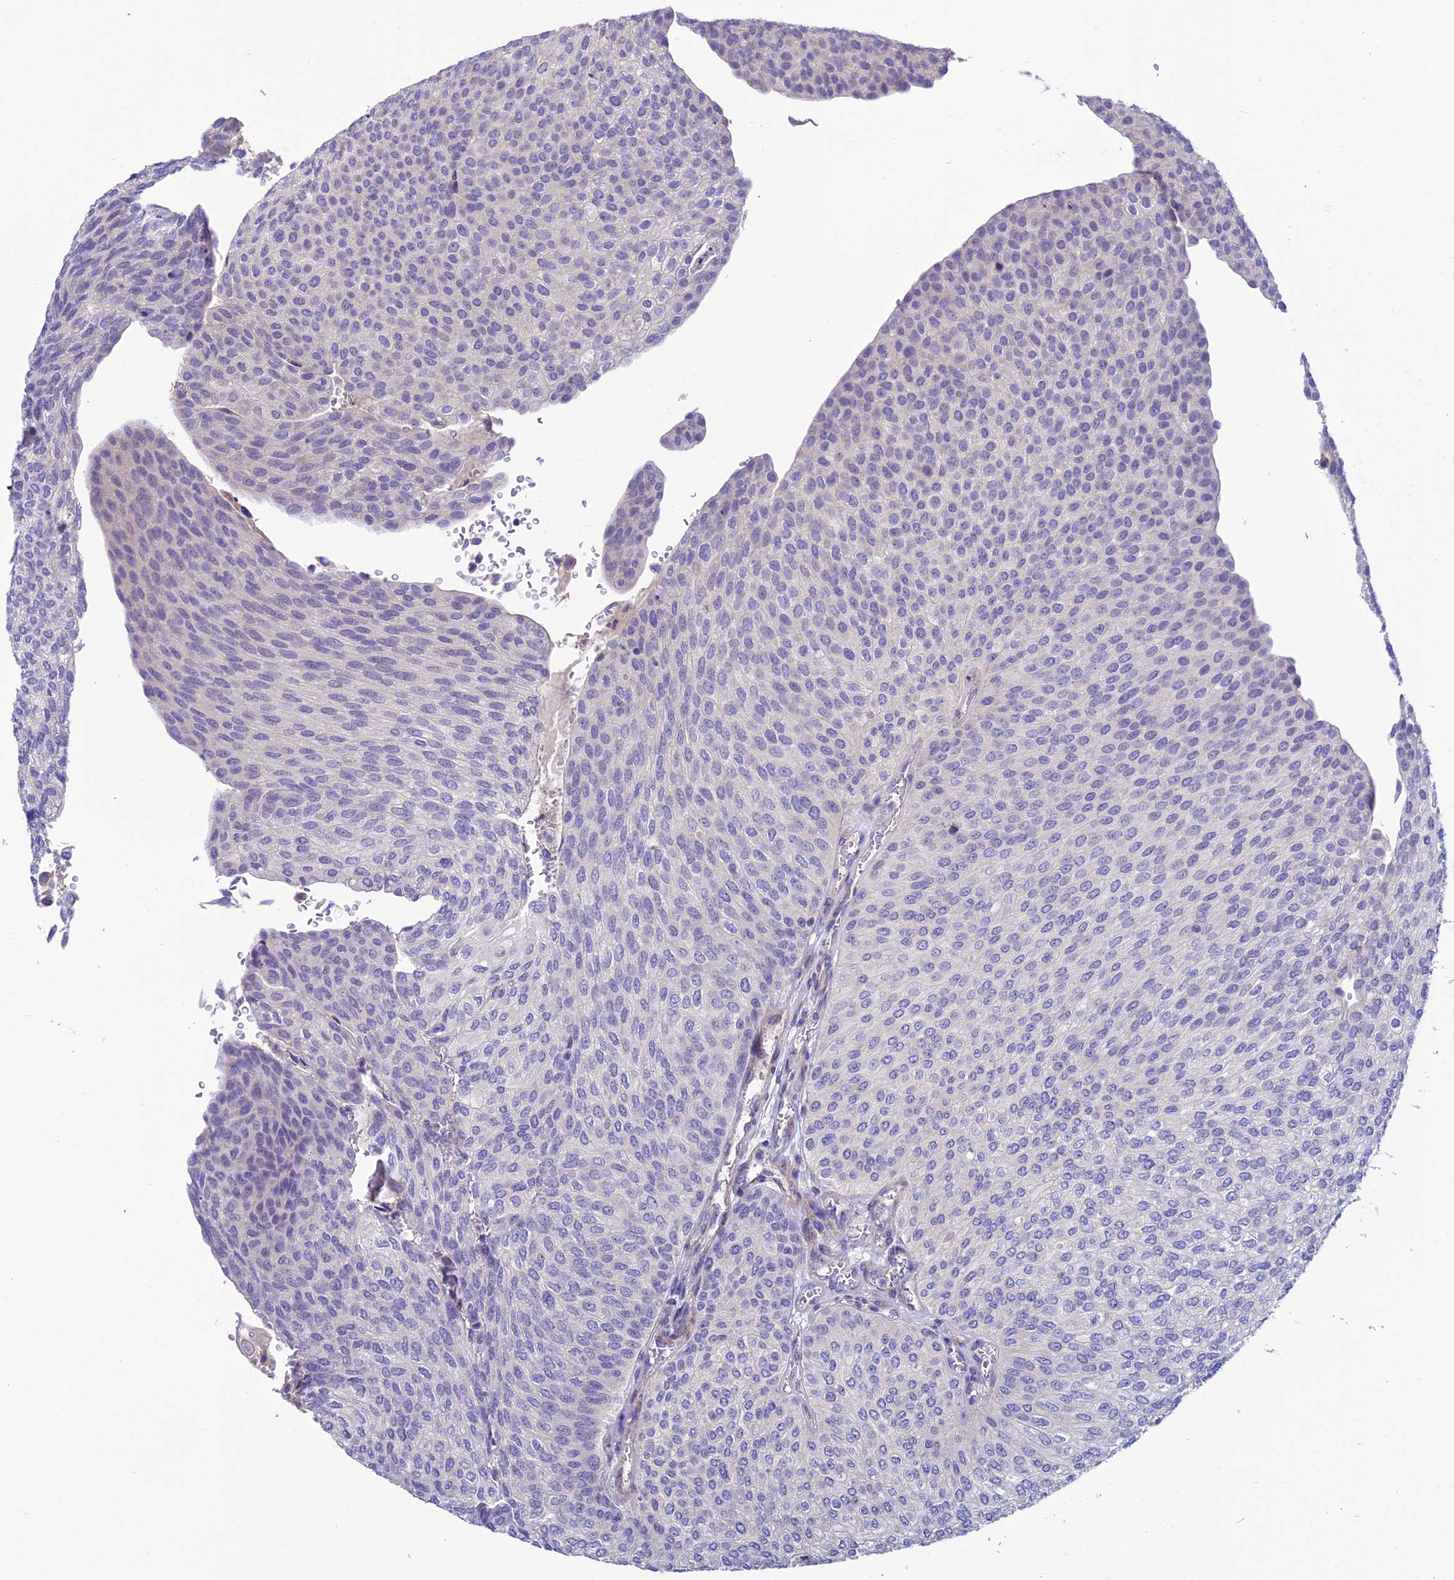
{"staining": {"intensity": "negative", "quantity": "none", "location": "none"}, "tissue": "urothelial cancer", "cell_type": "Tumor cells", "image_type": "cancer", "snomed": [{"axis": "morphology", "description": "Urothelial carcinoma, High grade"}, {"axis": "topography", "description": "Urinary bladder"}], "caption": "Tumor cells show no significant protein staining in urothelial carcinoma (high-grade).", "gene": "FAM178B", "patient": {"sex": "female", "age": 79}}